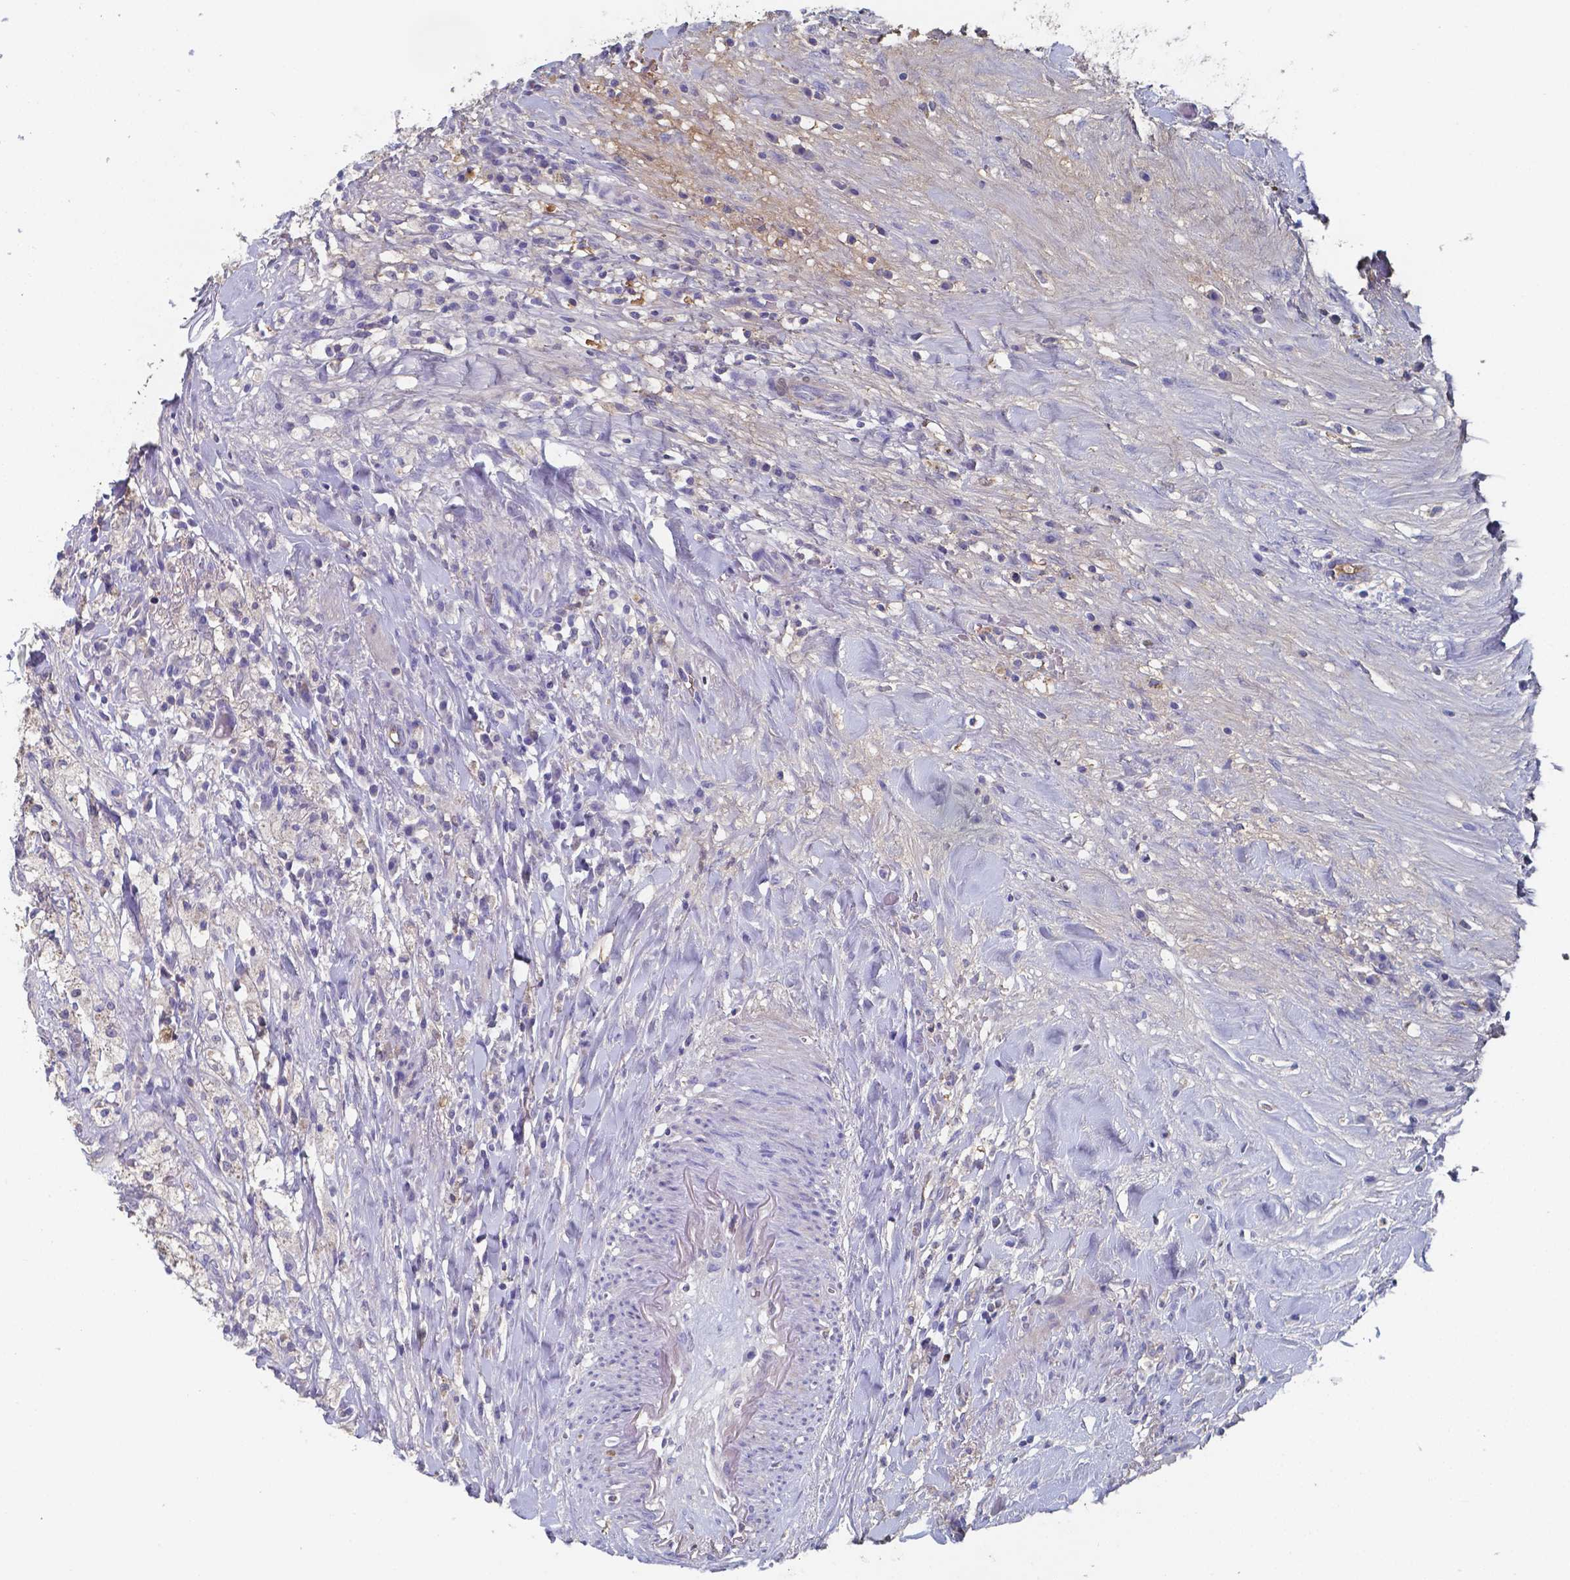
{"staining": {"intensity": "negative", "quantity": "none", "location": "none"}, "tissue": "testis cancer", "cell_type": "Tumor cells", "image_type": "cancer", "snomed": [{"axis": "morphology", "description": "Necrosis, NOS"}, {"axis": "morphology", "description": "Carcinoma, Embryonal, NOS"}, {"axis": "topography", "description": "Testis"}], "caption": "Image shows no protein staining in tumor cells of testis cancer tissue.", "gene": "BTBD17", "patient": {"sex": "male", "age": 19}}